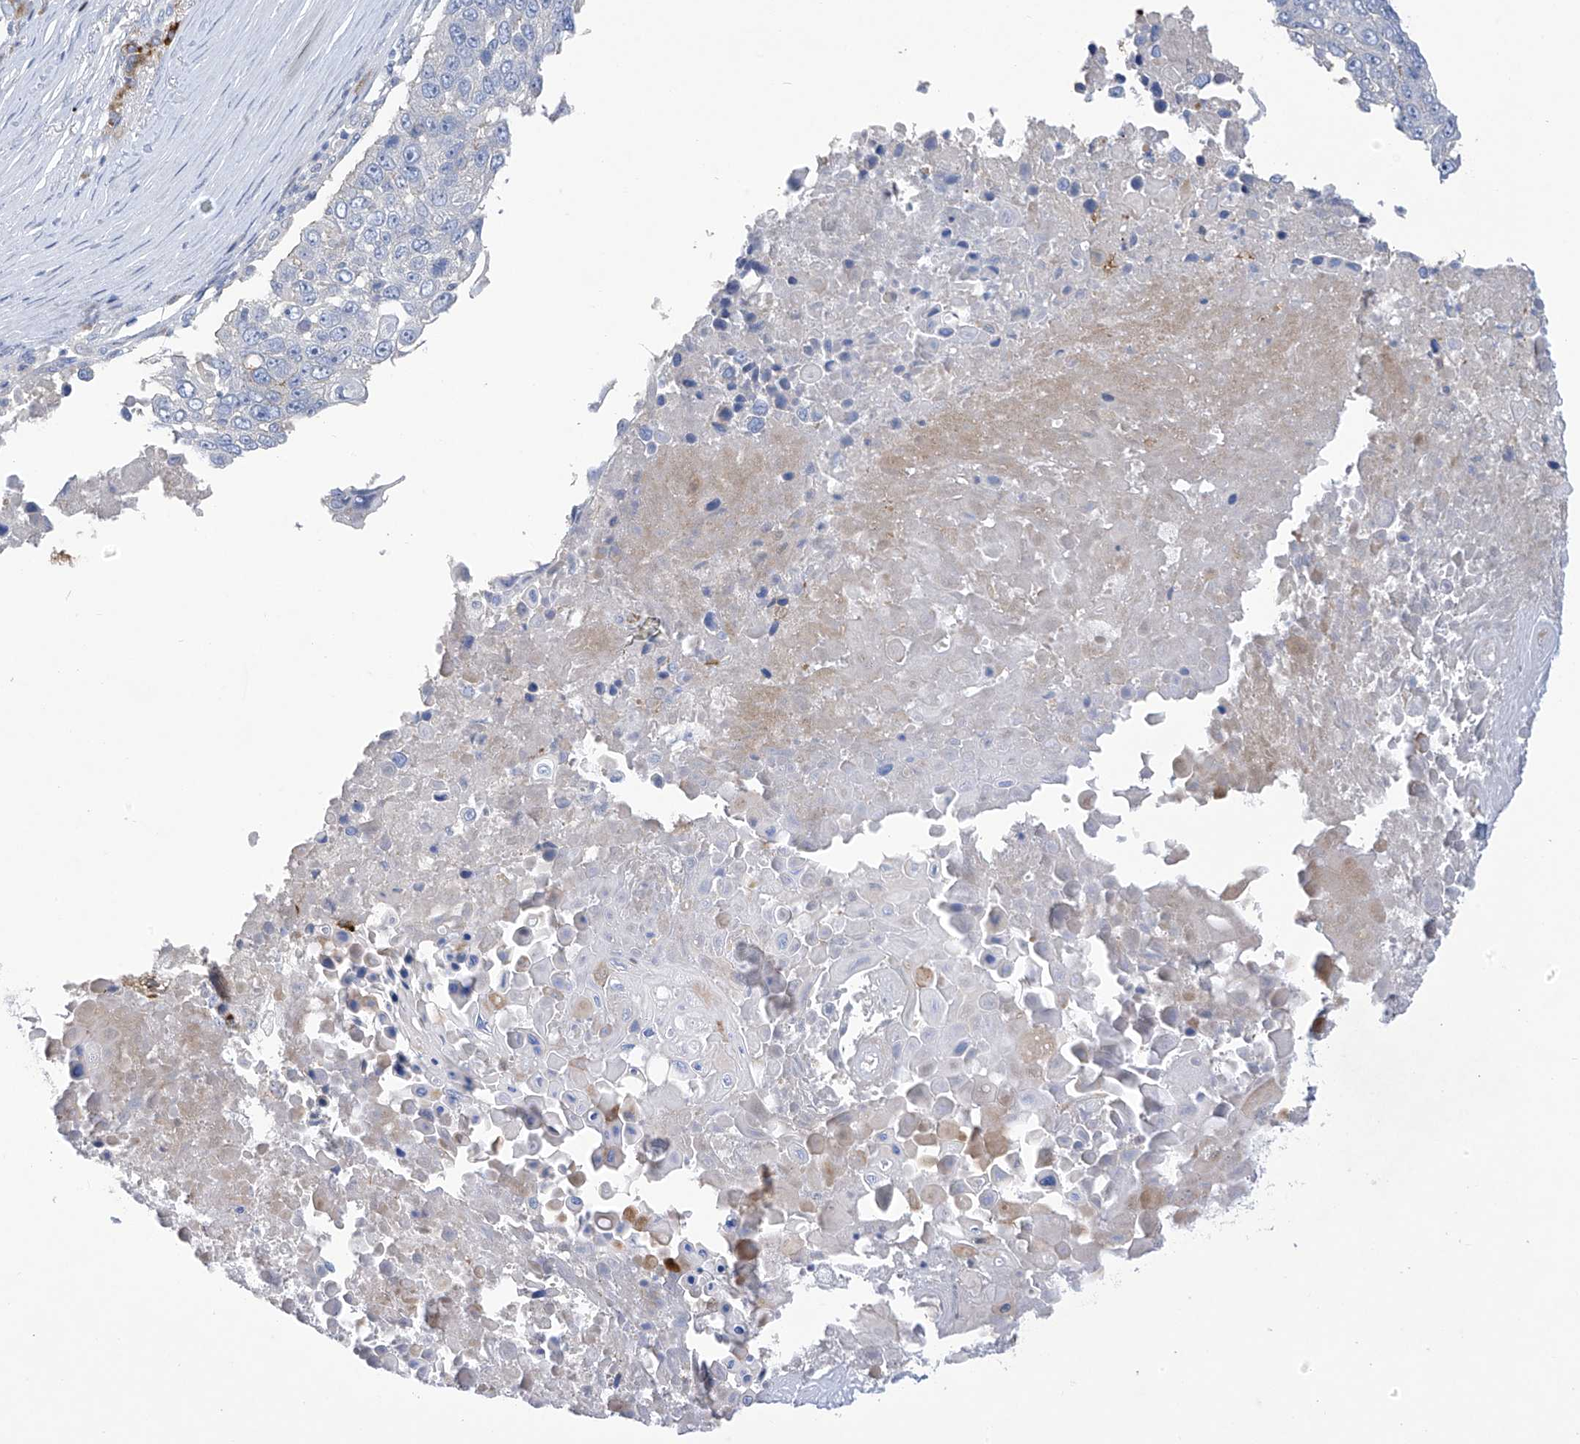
{"staining": {"intensity": "negative", "quantity": "none", "location": "none"}, "tissue": "lung cancer", "cell_type": "Tumor cells", "image_type": "cancer", "snomed": [{"axis": "morphology", "description": "Squamous cell carcinoma, NOS"}, {"axis": "topography", "description": "Lung"}], "caption": "Immunohistochemistry (IHC) photomicrograph of neoplastic tissue: human lung squamous cell carcinoma stained with DAB (3,3'-diaminobenzidine) displays no significant protein positivity in tumor cells. (IHC, brightfield microscopy, high magnification).", "gene": "SLCO4A1", "patient": {"sex": "male", "age": 66}}